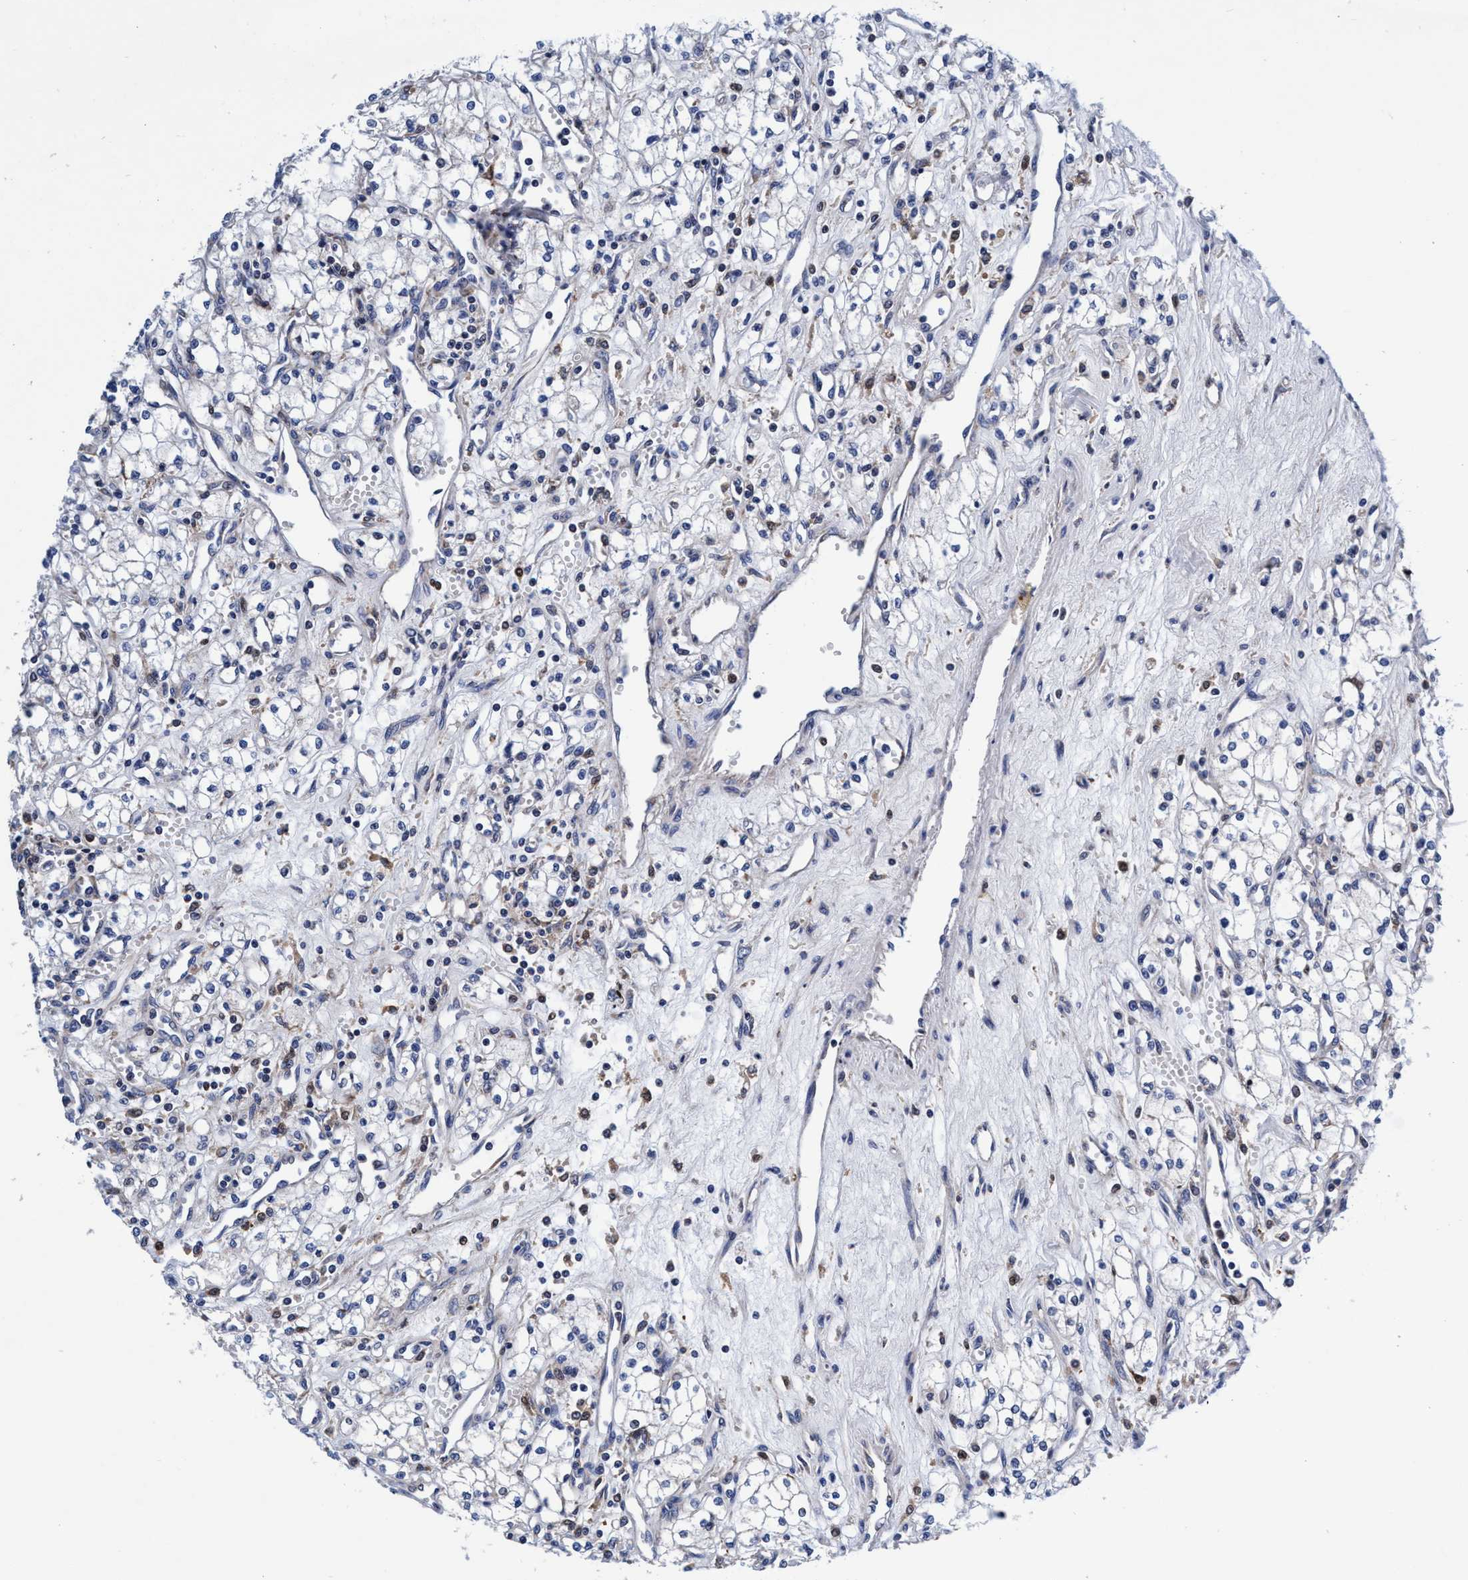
{"staining": {"intensity": "negative", "quantity": "none", "location": "none"}, "tissue": "renal cancer", "cell_type": "Tumor cells", "image_type": "cancer", "snomed": [{"axis": "morphology", "description": "Adenocarcinoma, NOS"}, {"axis": "topography", "description": "Kidney"}], "caption": "DAB (3,3'-diaminobenzidine) immunohistochemical staining of renal cancer (adenocarcinoma) shows no significant staining in tumor cells. (Stains: DAB (3,3'-diaminobenzidine) IHC with hematoxylin counter stain, Microscopy: brightfield microscopy at high magnification).", "gene": "UBALD2", "patient": {"sex": "male", "age": 59}}